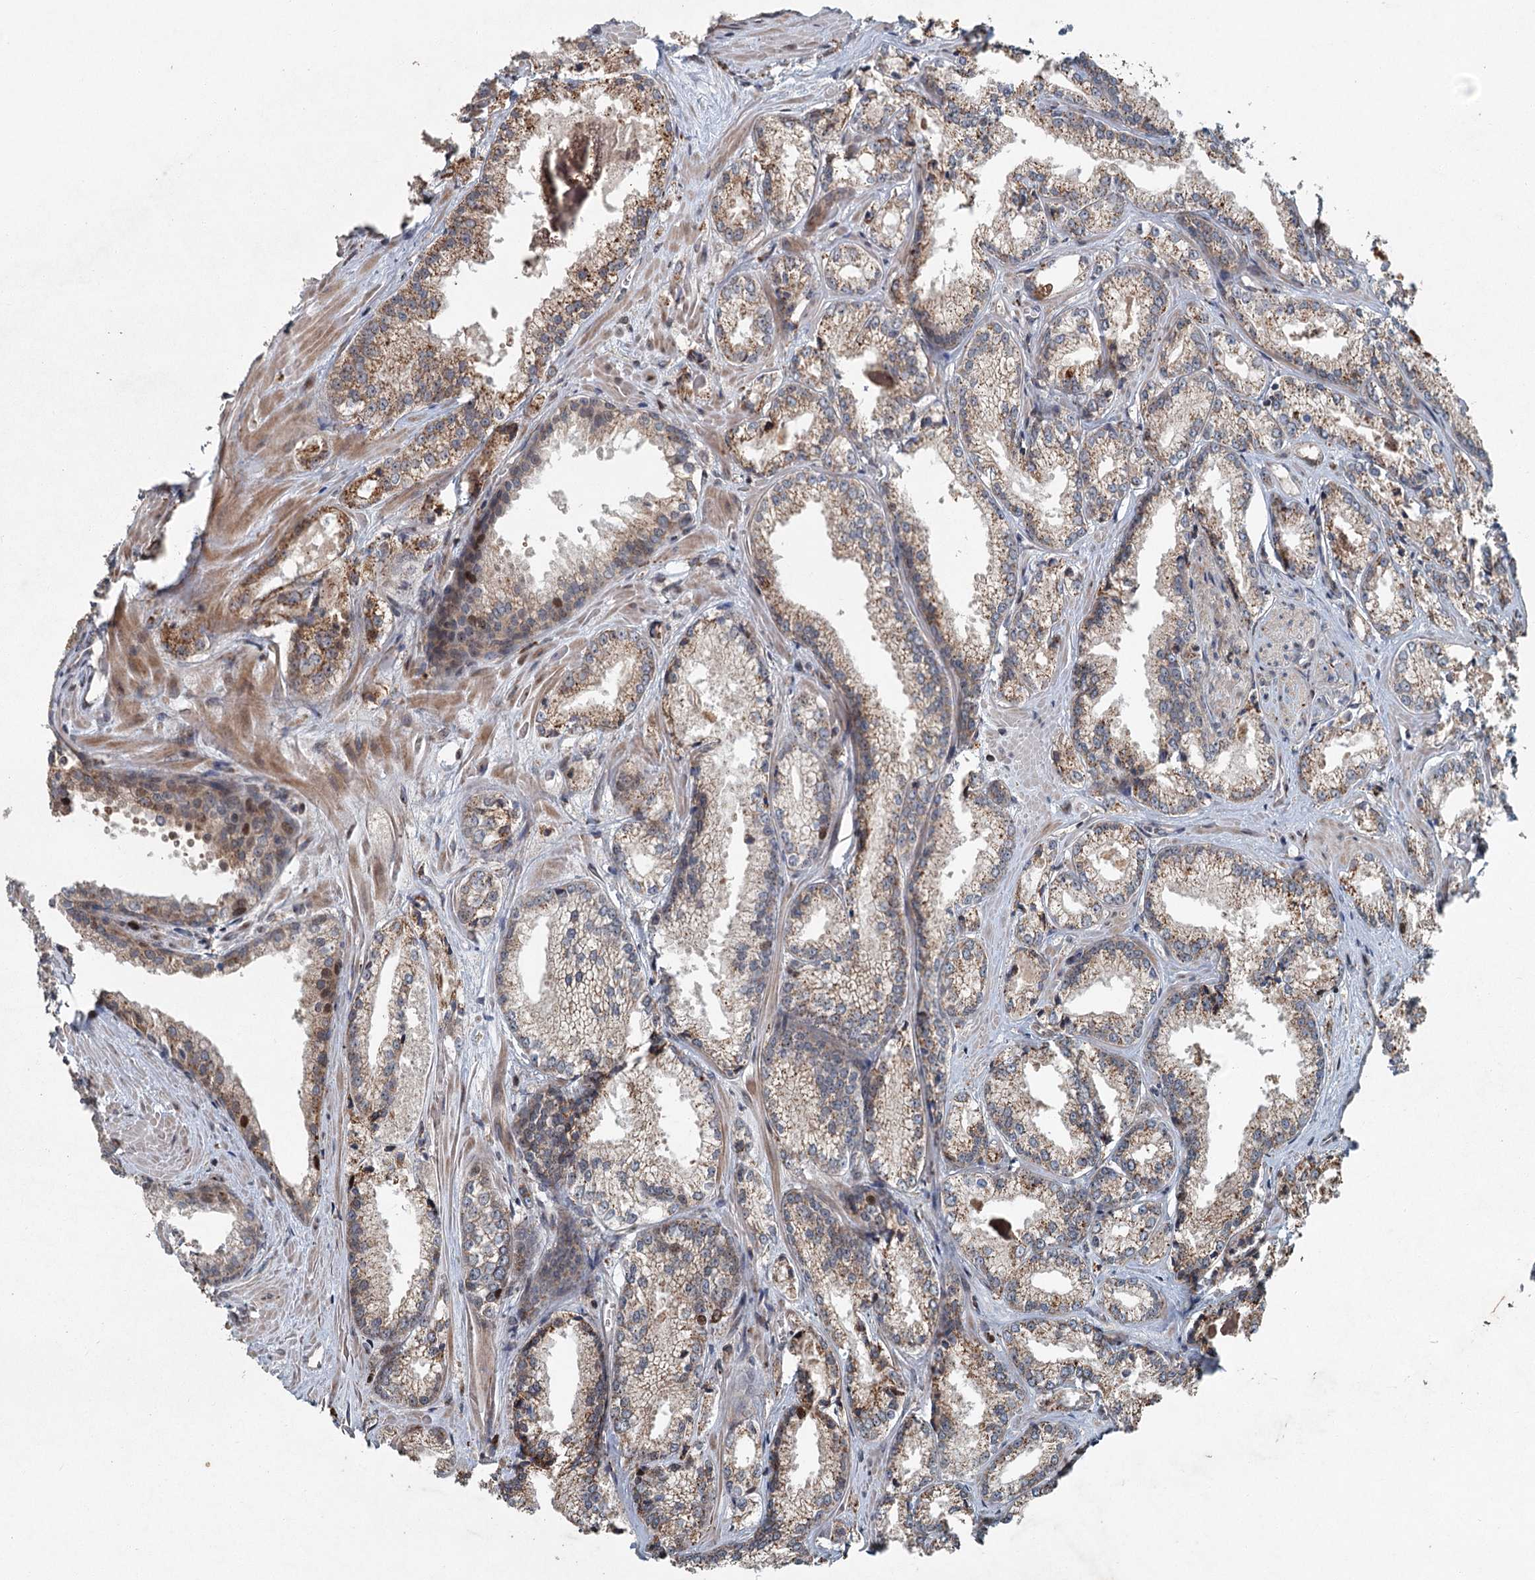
{"staining": {"intensity": "moderate", "quantity": ">75%", "location": "cytoplasmic/membranous"}, "tissue": "prostate cancer", "cell_type": "Tumor cells", "image_type": "cancer", "snomed": [{"axis": "morphology", "description": "Adenocarcinoma, Low grade"}, {"axis": "topography", "description": "Prostate"}], "caption": "Immunohistochemistry staining of adenocarcinoma (low-grade) (prostate), which demonstrates medium levels of moderate cytoplasmic/membranous positivity in approximately >75% of tumor cells indicating moderate cytoplasmic/membranous protein positivity. The staining was performed using DAB (3,3'-diaminobenzidine) (brown) for protein detection and nuclei were counterstained in hematoxylin (blue).", "gene": "SRPX2", "patient": {"sex": "male", "age": 47}}